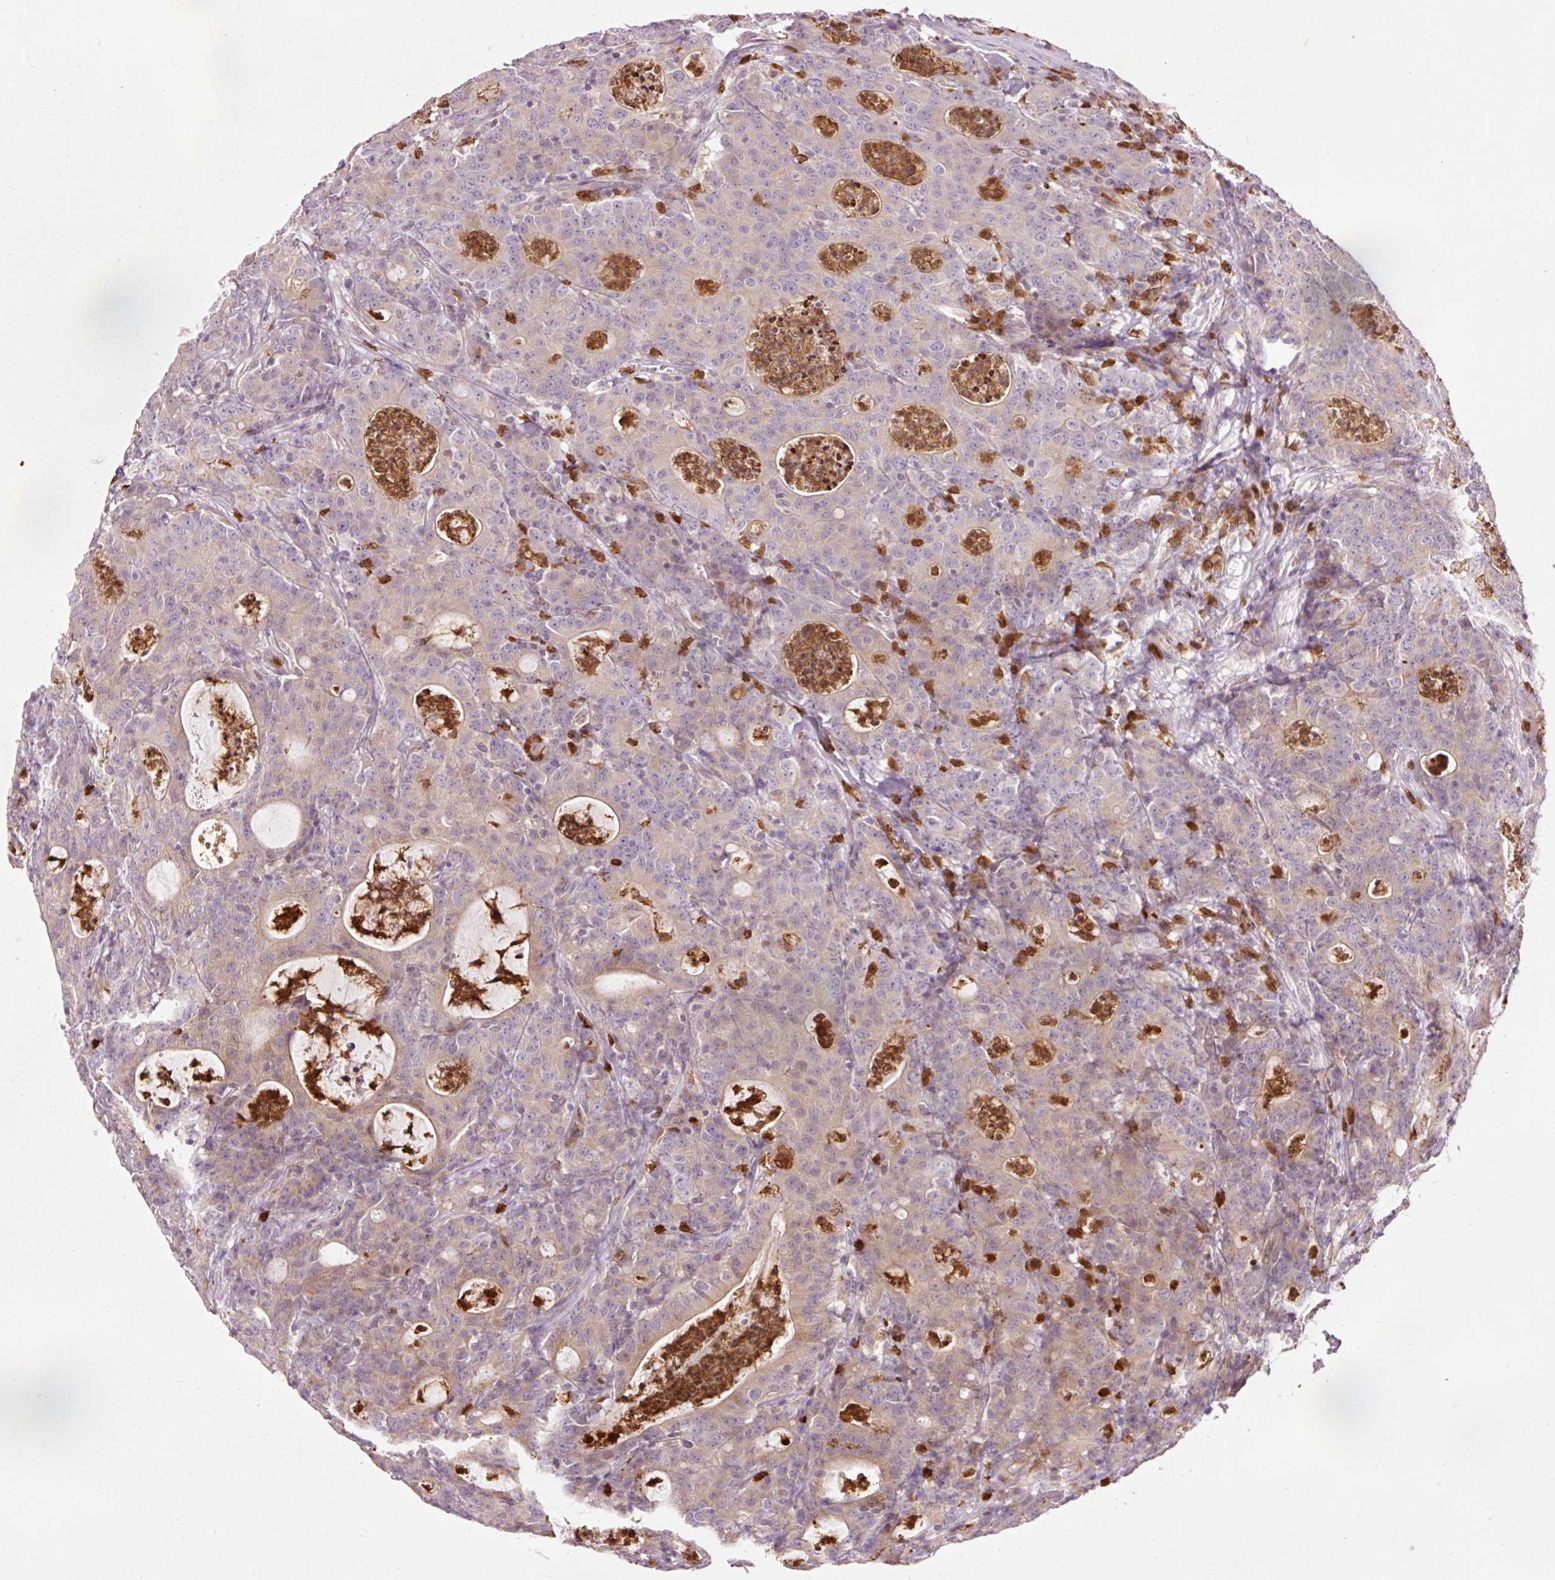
{"staining": {"intensity": "weak", "quantity": "25%-75%", "location": "cytoplasmic/membranous"}, "tissue": "colorectal cancer", "cell_type": "Tumor cells", "image_type": "cancer", "snomed": [{"axis": "morphology", "description": "Adenocarcinoma, NOS"}, {"axis": "topography", "description": "Colon"}], "caption": "The histopathology image shows immunohistochemical staining of colorectal cancer (adenocarcinoma). There is weak cytoplasmic/membranous staining is identified in about 25%-75% of tumor cells.", "gene": "PRDX5", "patient": {"sex": "male", "age": 83}}